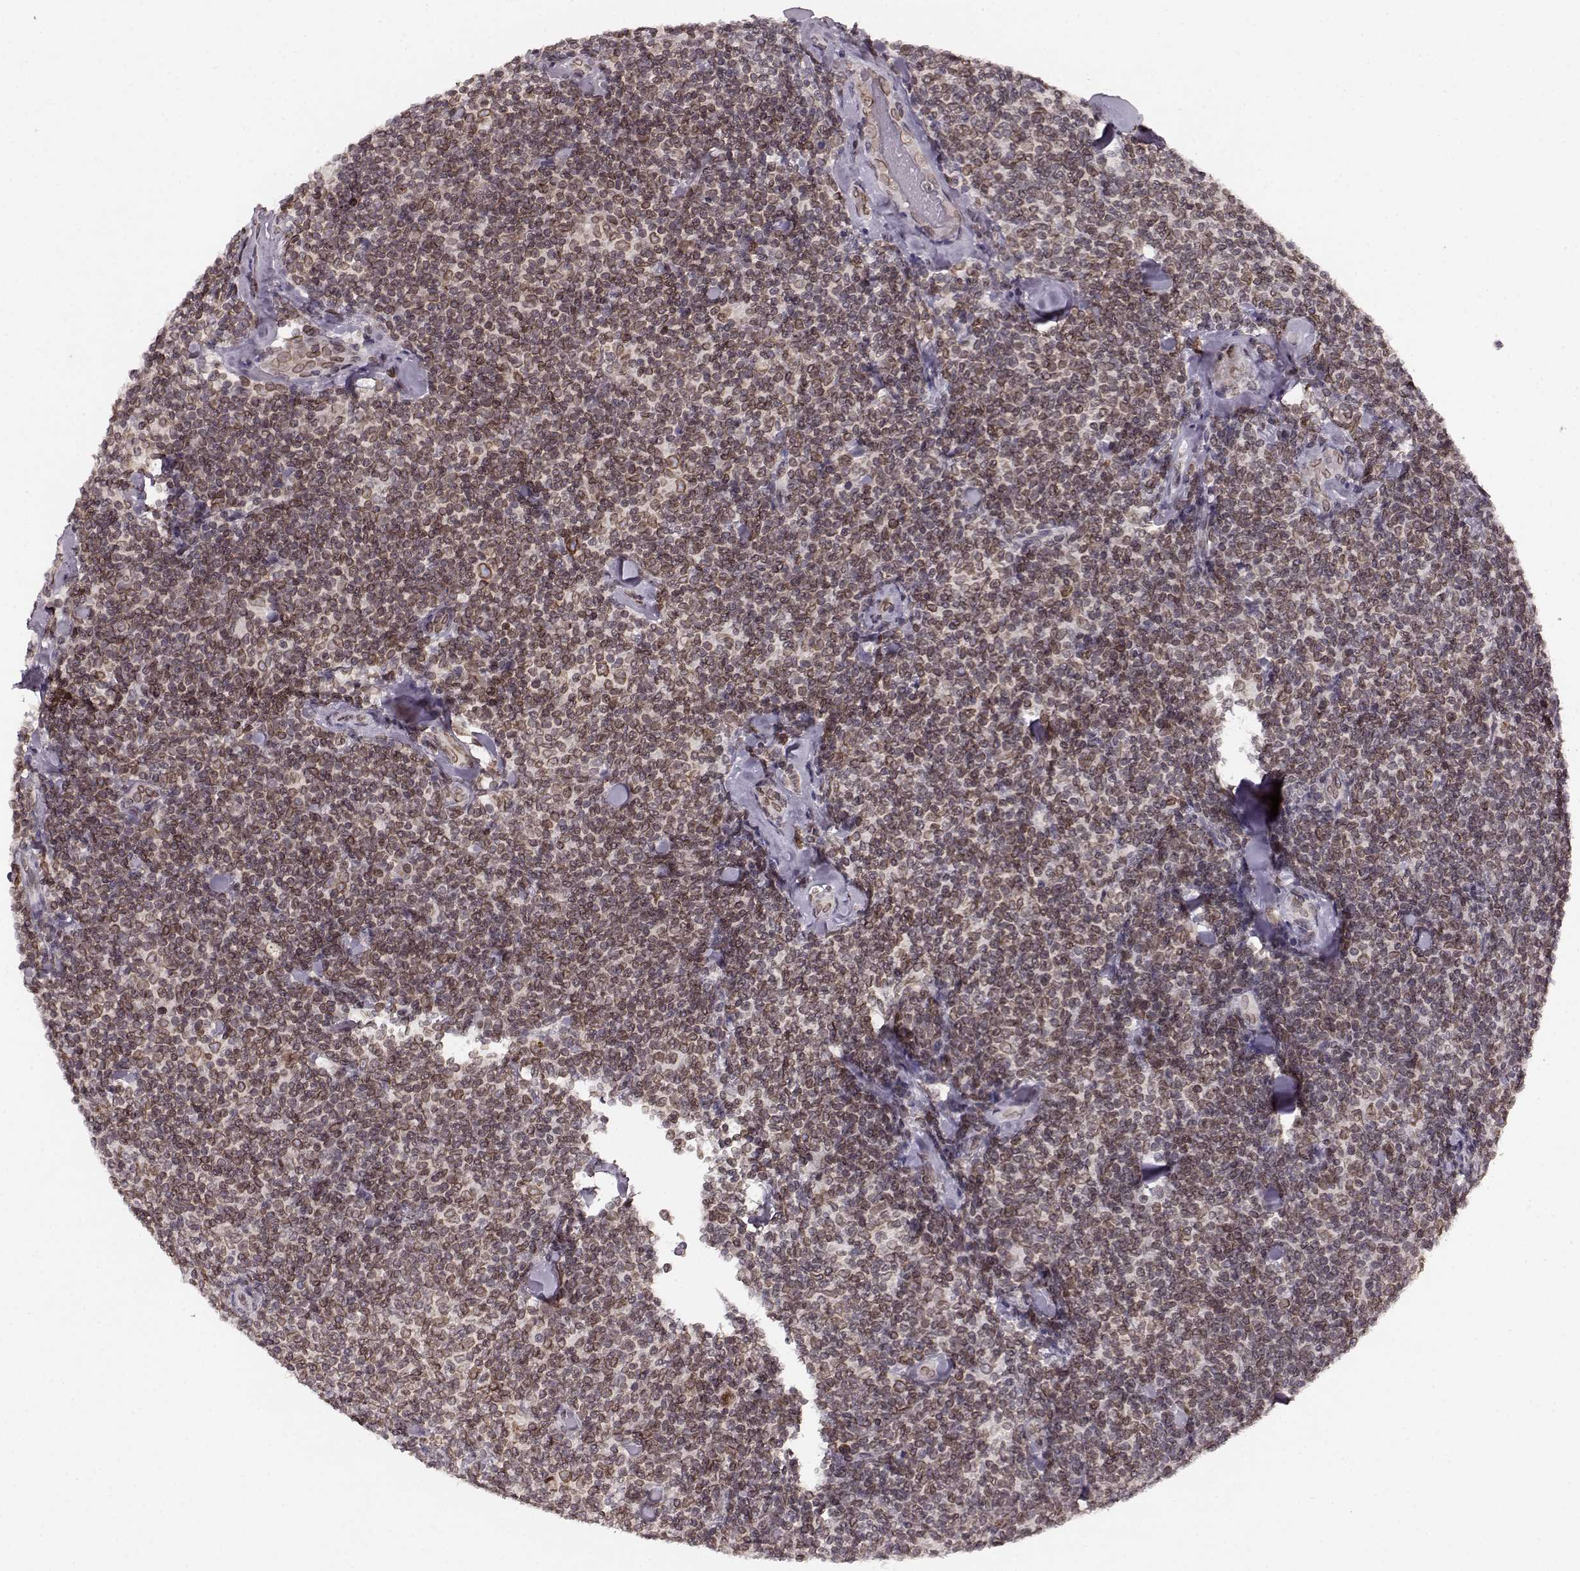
{"staining": {"intensity": "moderate", "quantity": "25%-75%", "location": "cytoplasmic/membranous,nuclear"}, "tissue": "lymphoma", "cell_type": "Tumor cells", "image_type": "cancer", "snomed": [{"axis": "morphology", "description": "Malignant lymphoma, non-Hodgkin's type, Low grade"}, {"axis": "topography", "description": "Lymph node"}], "caption": "A photomicrograph showing moderate cytoplasmic/membranous and nuclear expression in approximately 25%-75% of tumor cells in malignant lymphoma, non-Hodgkin's type (low-grade), as visualized by brown immunohistochemical staining.", "gene": "DCAF12", "patient": {"sex": "female", "age": 56}}